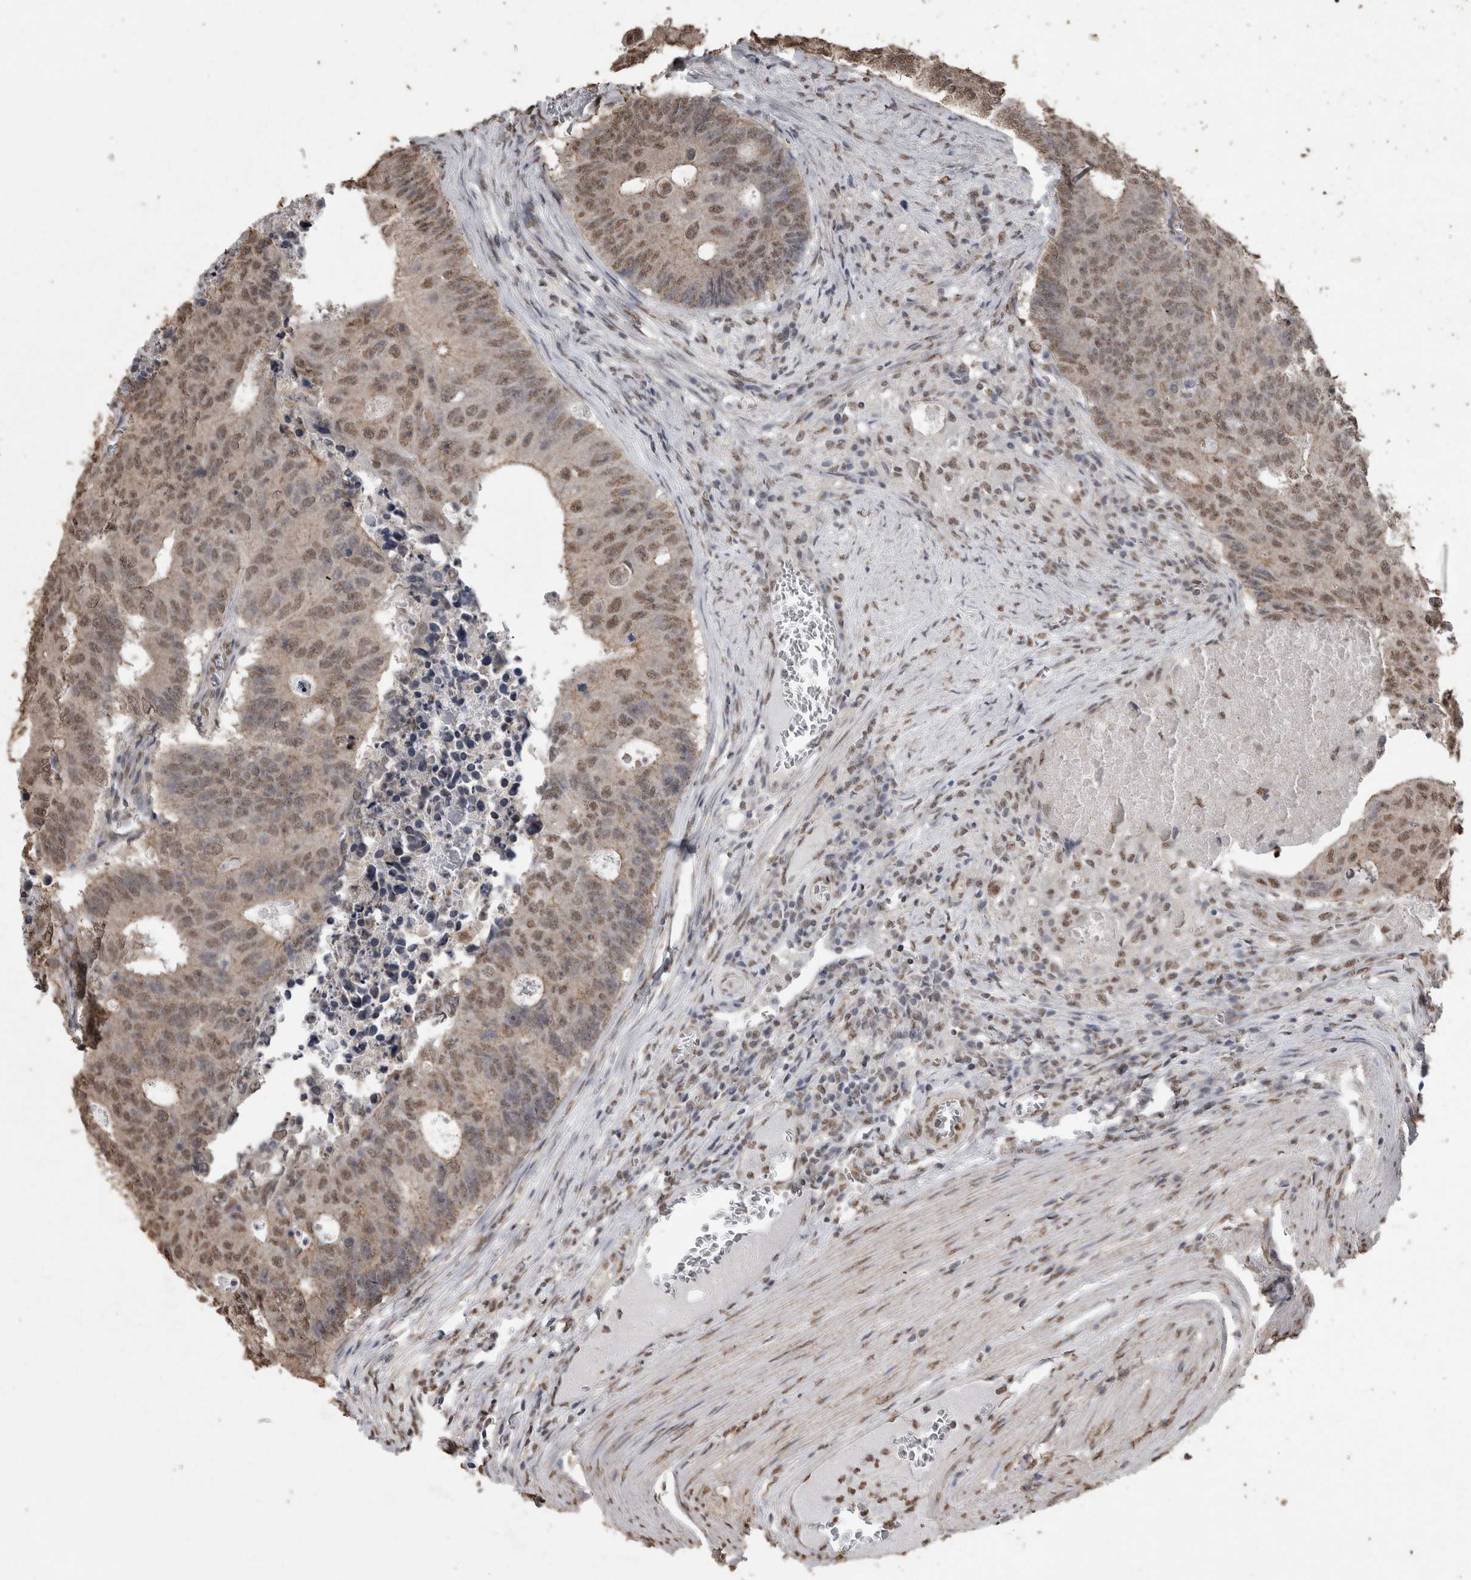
{"staining": {"intensity": "weak", "quantity": ">75%", "location": "nuclear"}, "tissue": "colorectal cancer", "cell_type": "Tumor cells", "image_type": "cancer", "snomed": [{"axis": "morphology", "description": "Adenocarcinoma, NOS"}, {"axis": "topography", "description": "Colon"}], "caption": "A brown stain shows weak nuclear staining of a protein in human adenocarcinoma (colorectal) tumor cells.", "gene": "SMAD7", "patient": {"sex": "male", "age": 87}}